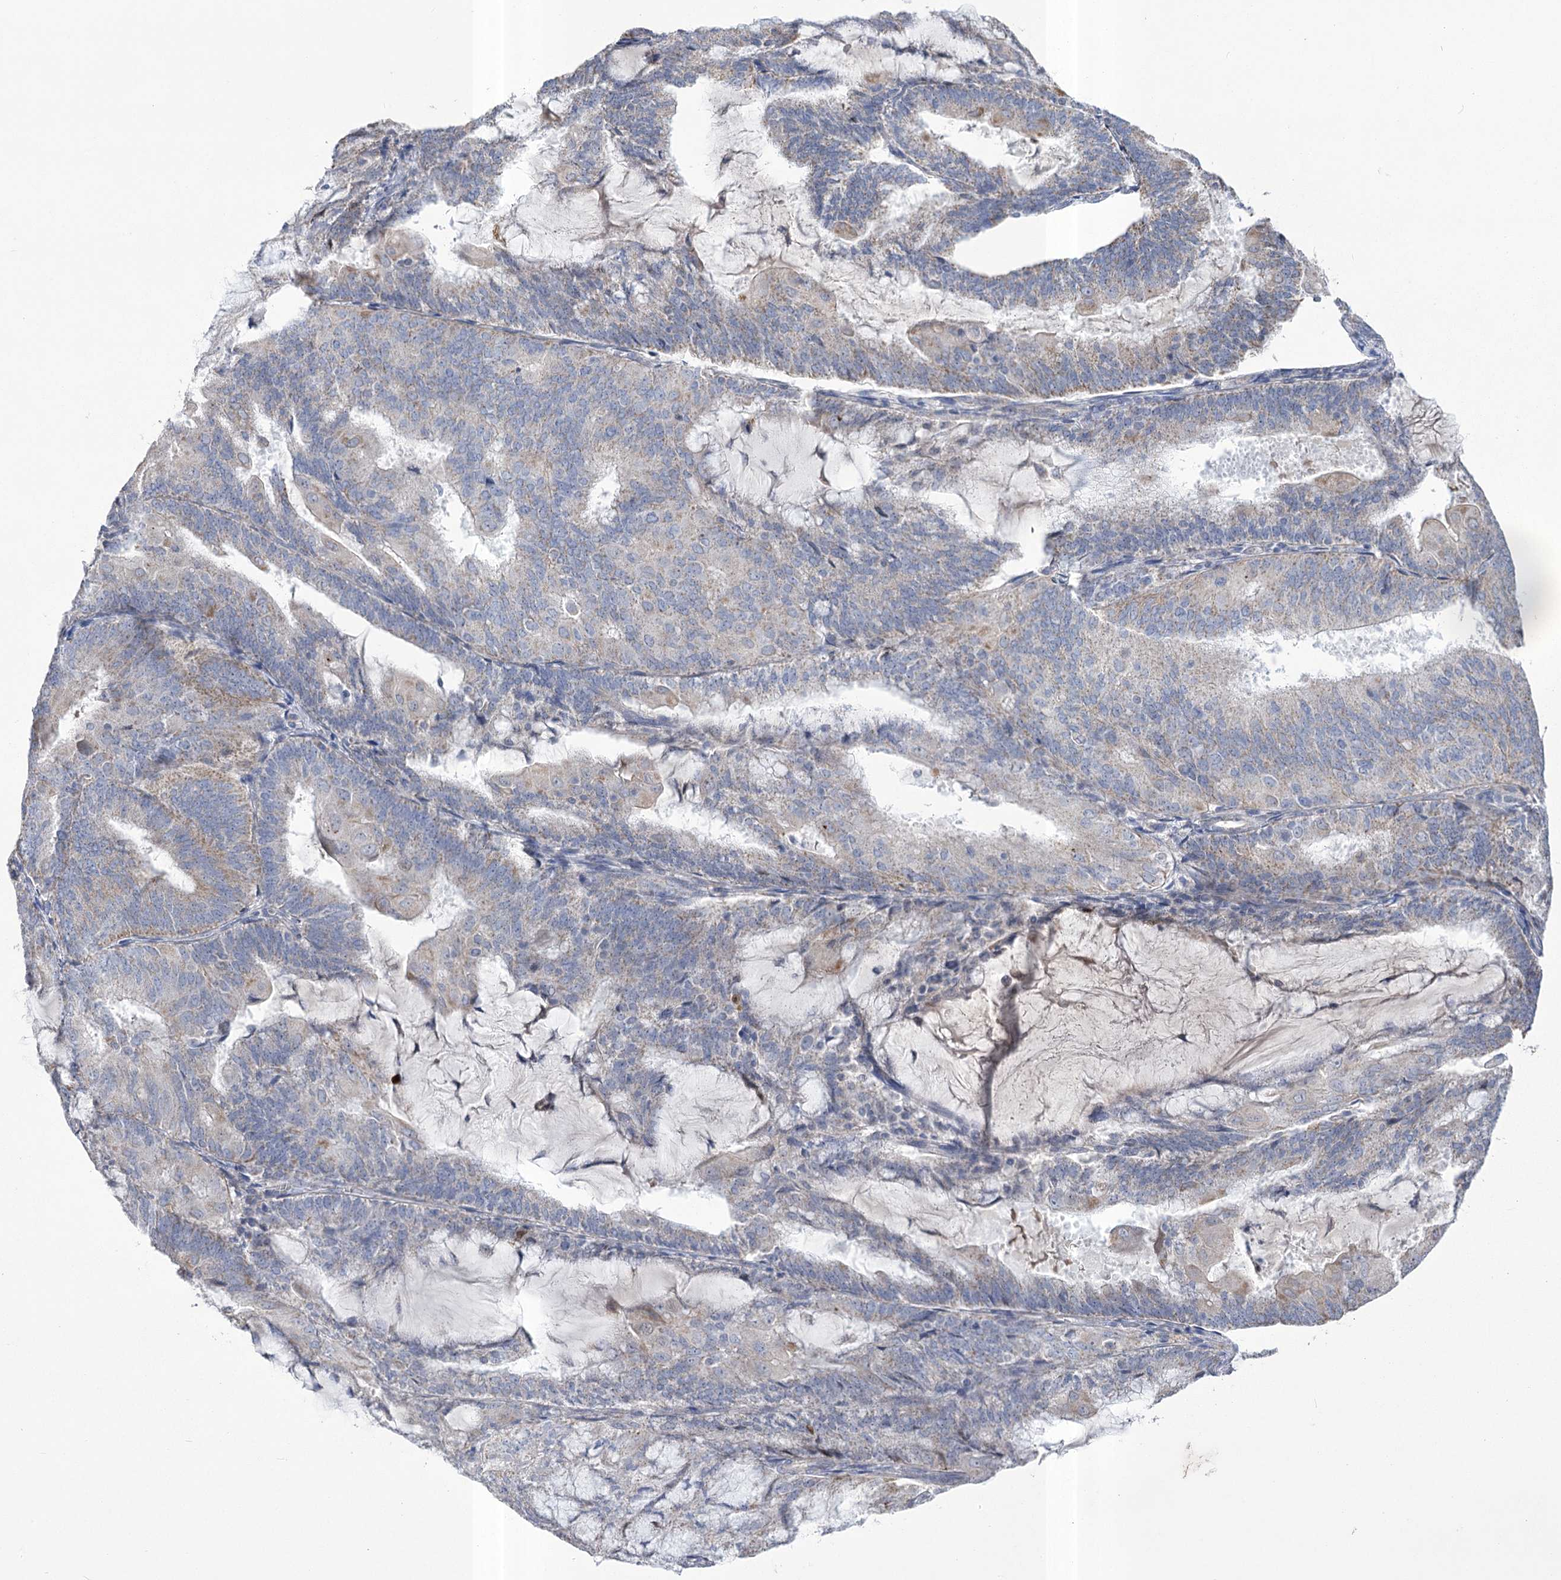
{"staining": {"intensity": "weak", "quantity": "25%-75%", "location": "cytoplasmic/membranous"}, "tissue": "endometrial cancer", "cell_type": "Tumor cells", "image_type": "cancer", "snomed": [{"axis": "morphology", "description": "Adenocarcinoma, NOS"}, {"axis": "topography", "description": "Endometrium"}], "caption": "Weak cytoplasmic/membranous positivity is appreciated in approximately 25%-75% of tumor cells in endometrial cancer.", "gene": "PDHB", "patient": {"sex": "female", "age": 81}}